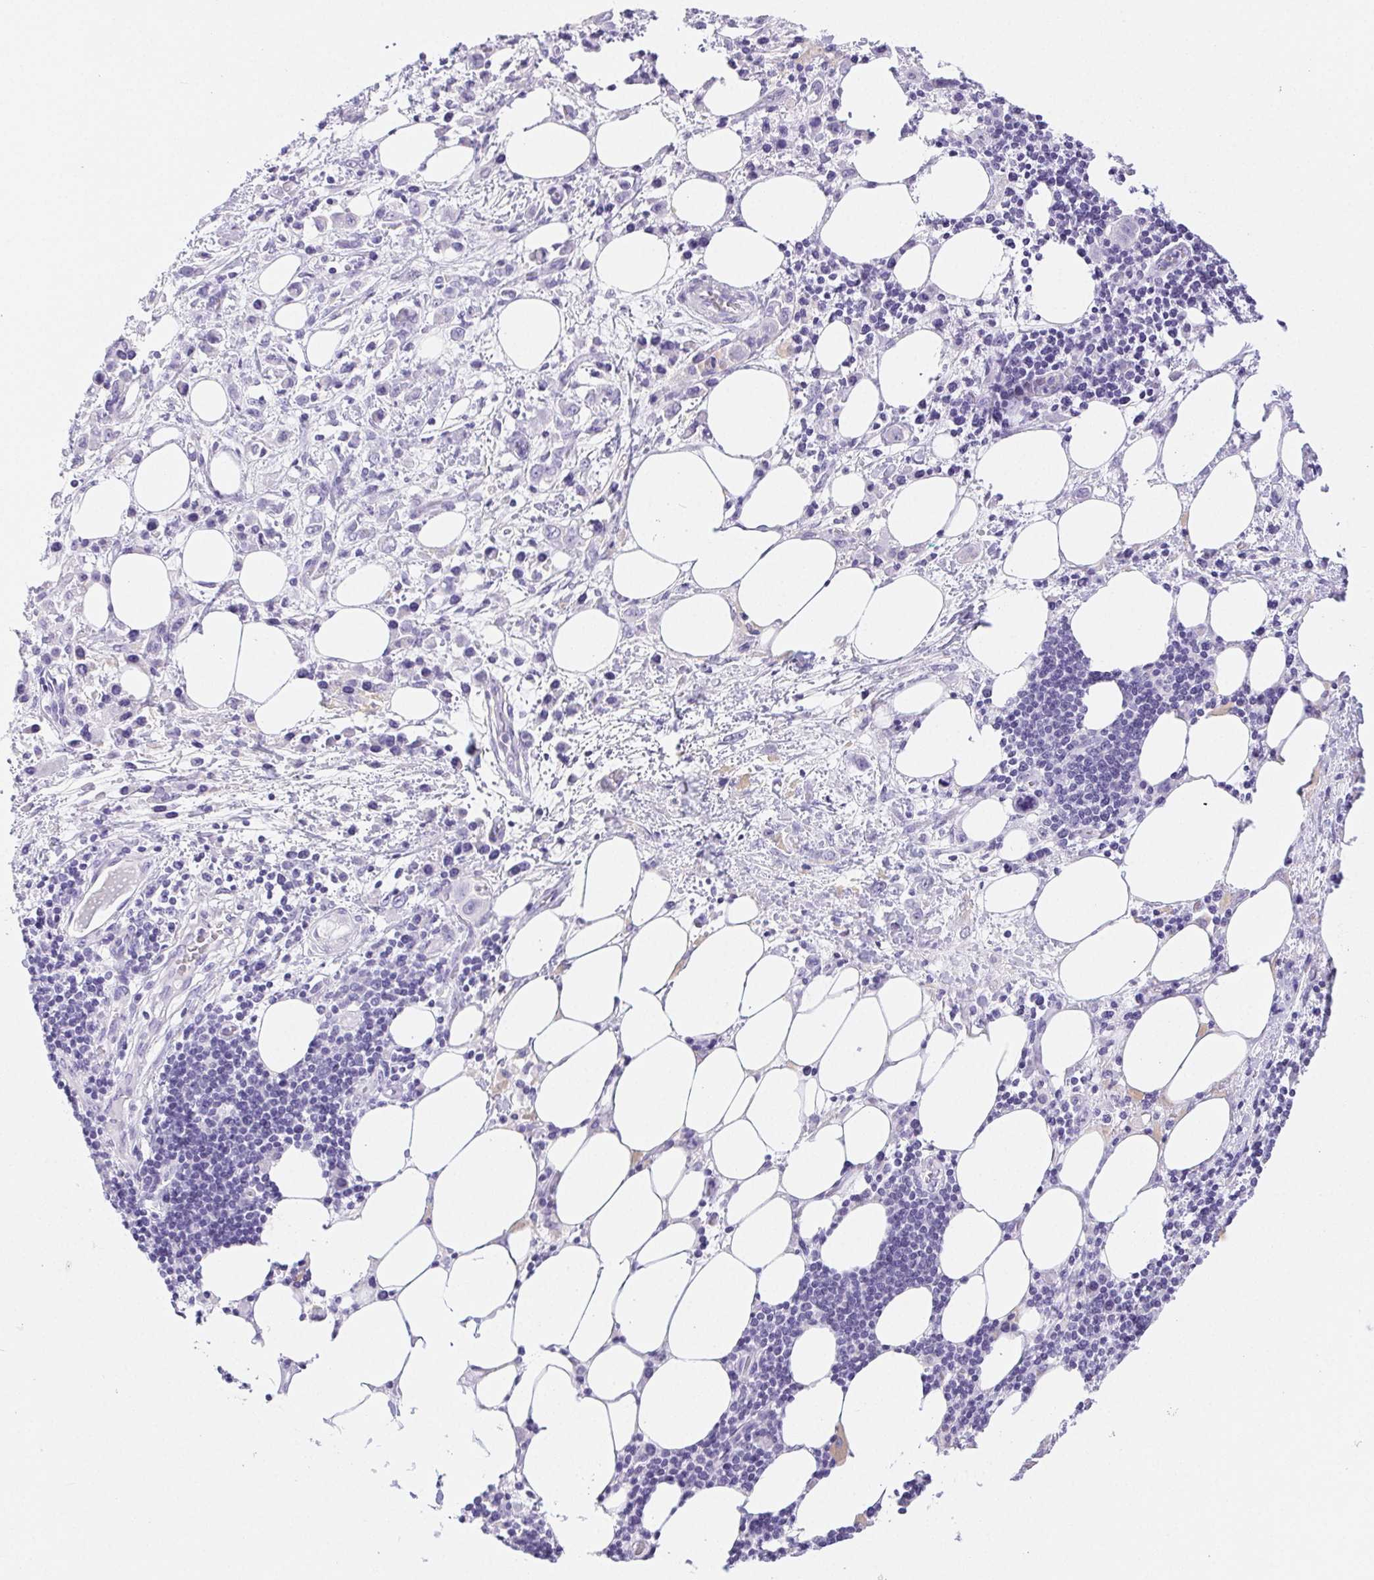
{"staining": {"intensity": "negative", "quantity": "none", "location": "none"}, "tissue": "stomach cancer", "cell_type": "Tumor cells", "image_type": "cancer", "snomed": [{"axis": "morphology", "description": "Adenocarcinoma, NOS"}, {"axis": "topography", "description": "Stomach, upper"}], "caption": "Immunohistochemistry (IHC) micrograph of neoplastic tissue: stomach cancer stained with DAB (3,3'-diaminobenzidine) demonstrates no significant protein positivity in tumor cells.", "gene": "PNLIP", "patient": {"sex": "male", "age": 75}}